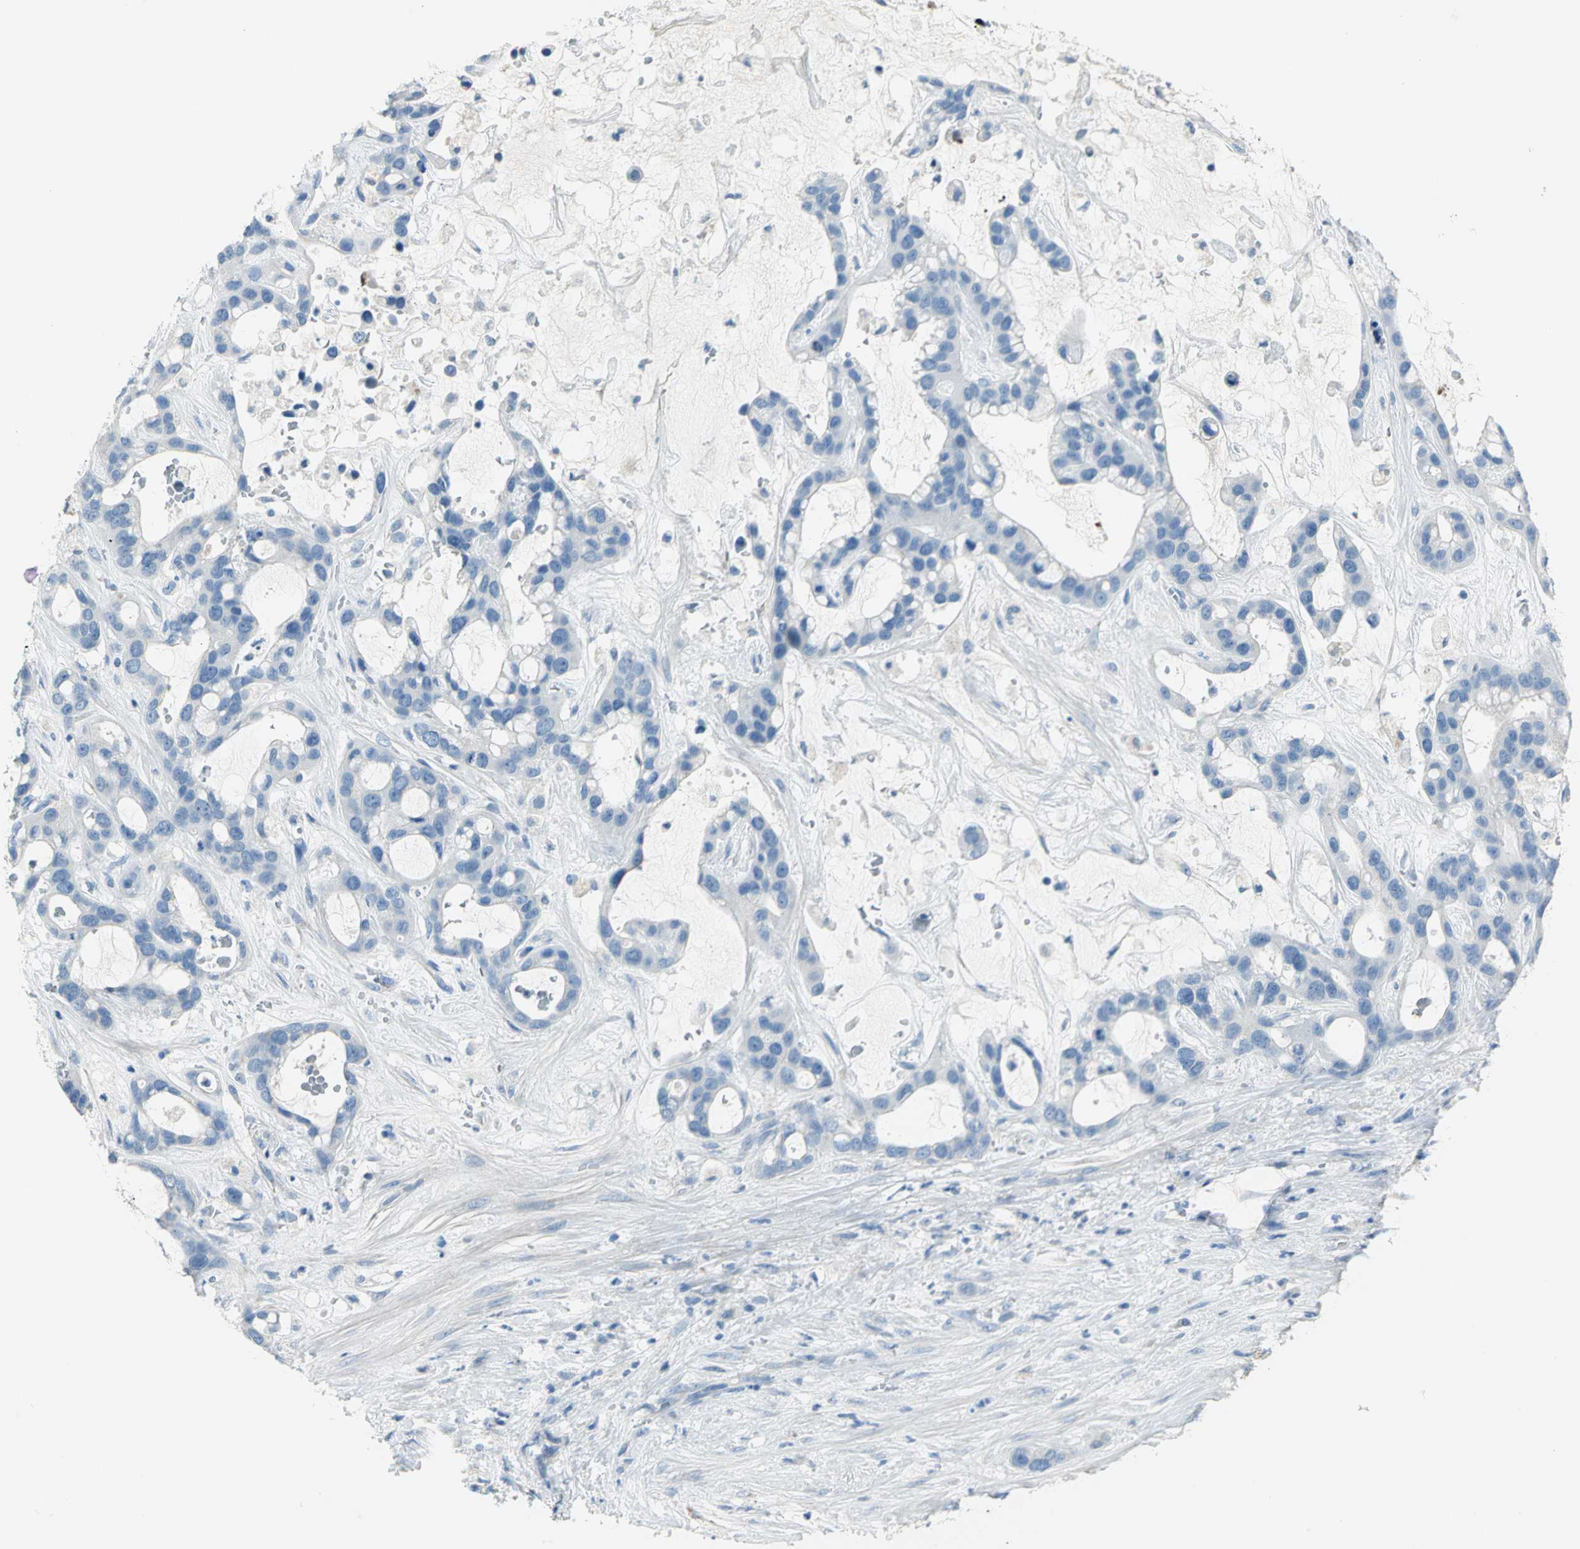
{"staining": {"intensity": "negative", "quantity": "none", "location": "none"}, "tissue": "liver cancer", "cell_type": "Tumor cells", "image_type": "cancer", "snomed": [{"axis": "morphology", "description": "Cholangiocarcinoma"}, {"axis": "topography", "description": "Liver"}], "caption": "Liver cancer (cholangiocarcinoma) was stained to show a protein in brown. There is no significant positivity in tumor cells.", "gene": "ALOX15", "patient": {"sex": "female", "age": 65}}